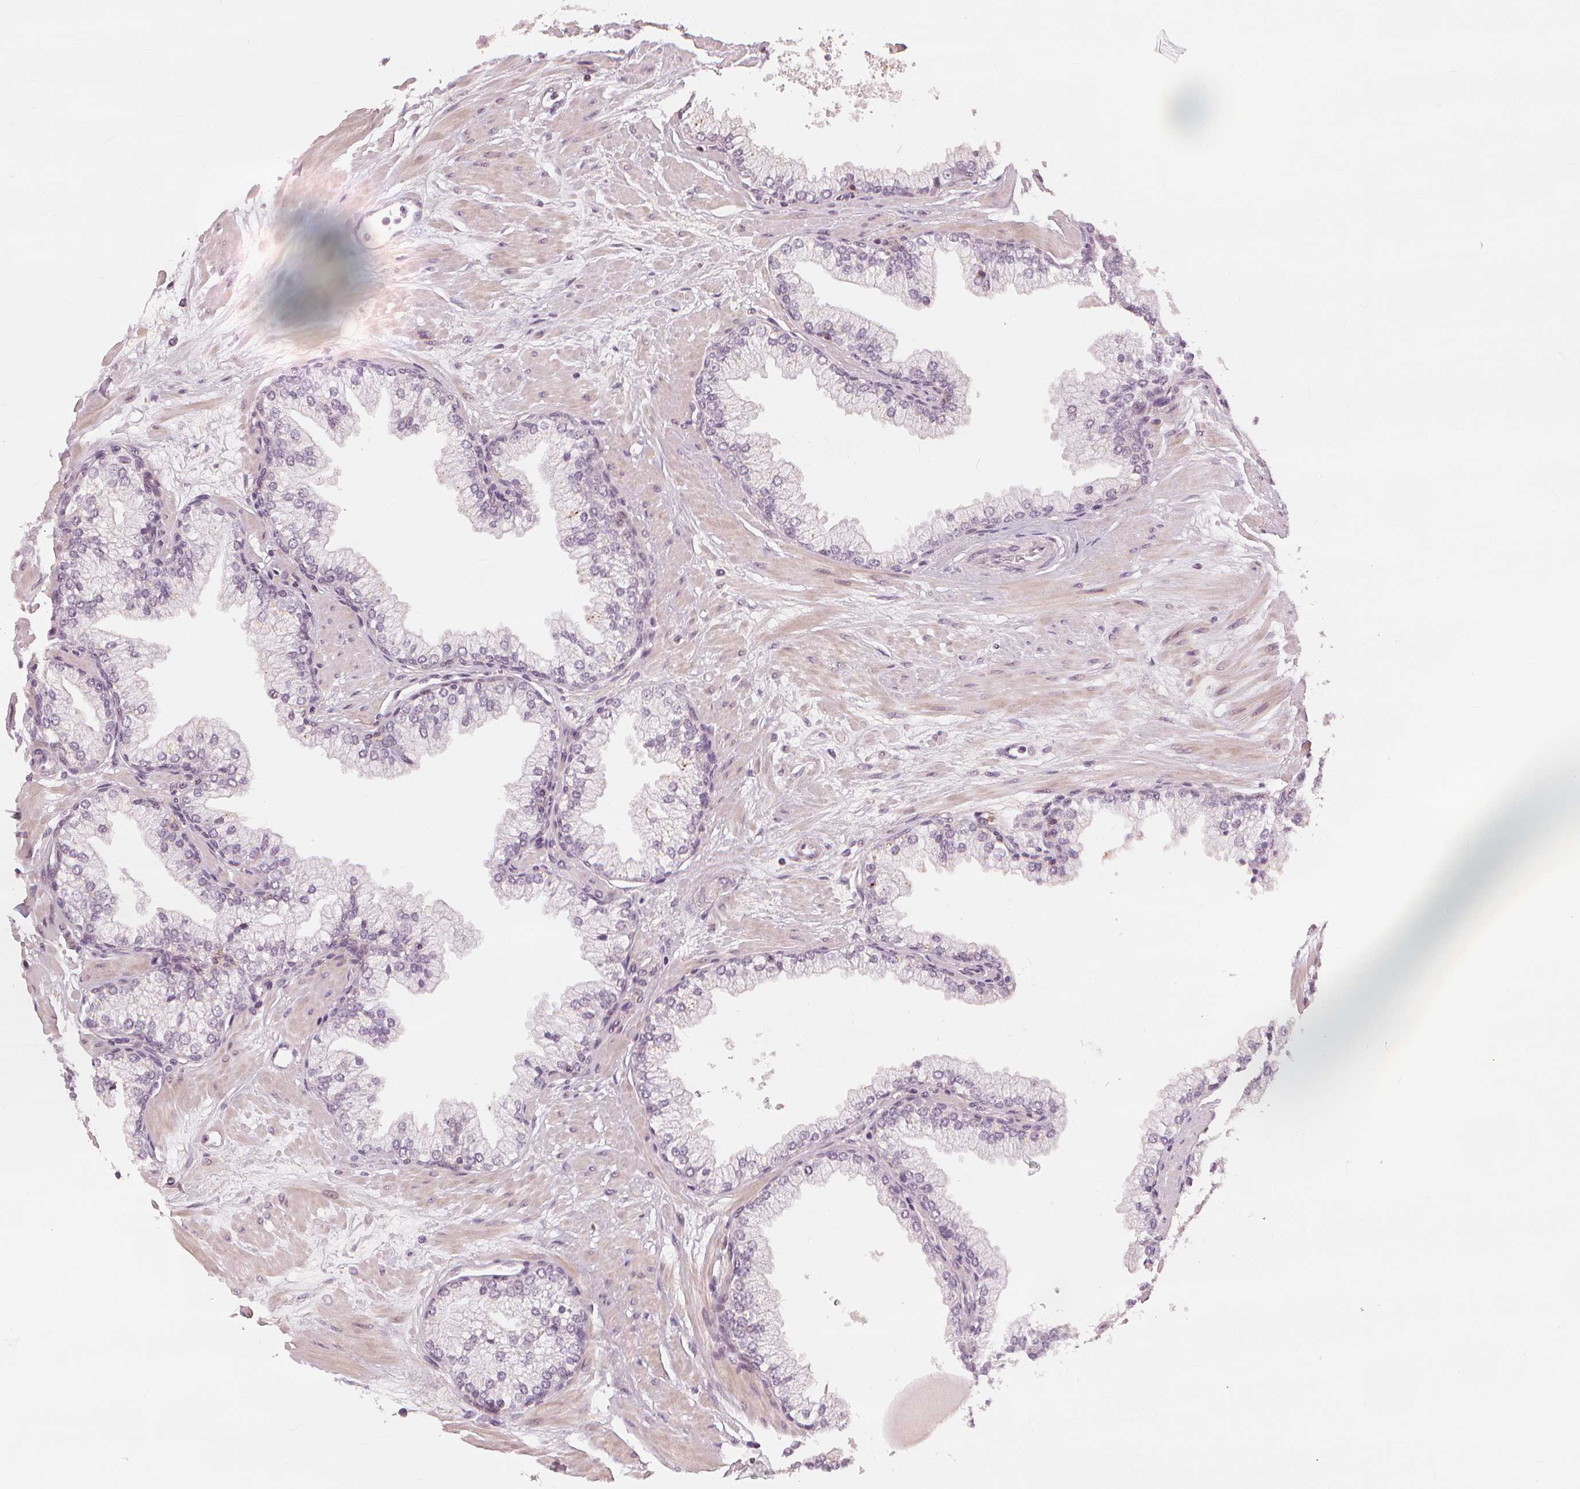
{"staining": {"intensity": "negative", "quantity": "none", "location": "none"}, "tissue": "prostate", "cell_type": "Glandular cells", "image_type": "normal", "snomed": [{"axis": "morphology", "description": "Normal tissue, NOS"}, {"axis": "topography", "description": "Prostate"}, {"axis": "topography", "description": "Peripheral nerve tissue"}], "caption": "Immunohistochemistry (IHC) photomicrograph of benign prostate: human prostate stained with DAB (3,3'-diaminobenzidine) reveals no significant protein positivity in glandular cells.", "gene": "SLC34A1", "patient": {"sex": "male", "age": 61}}